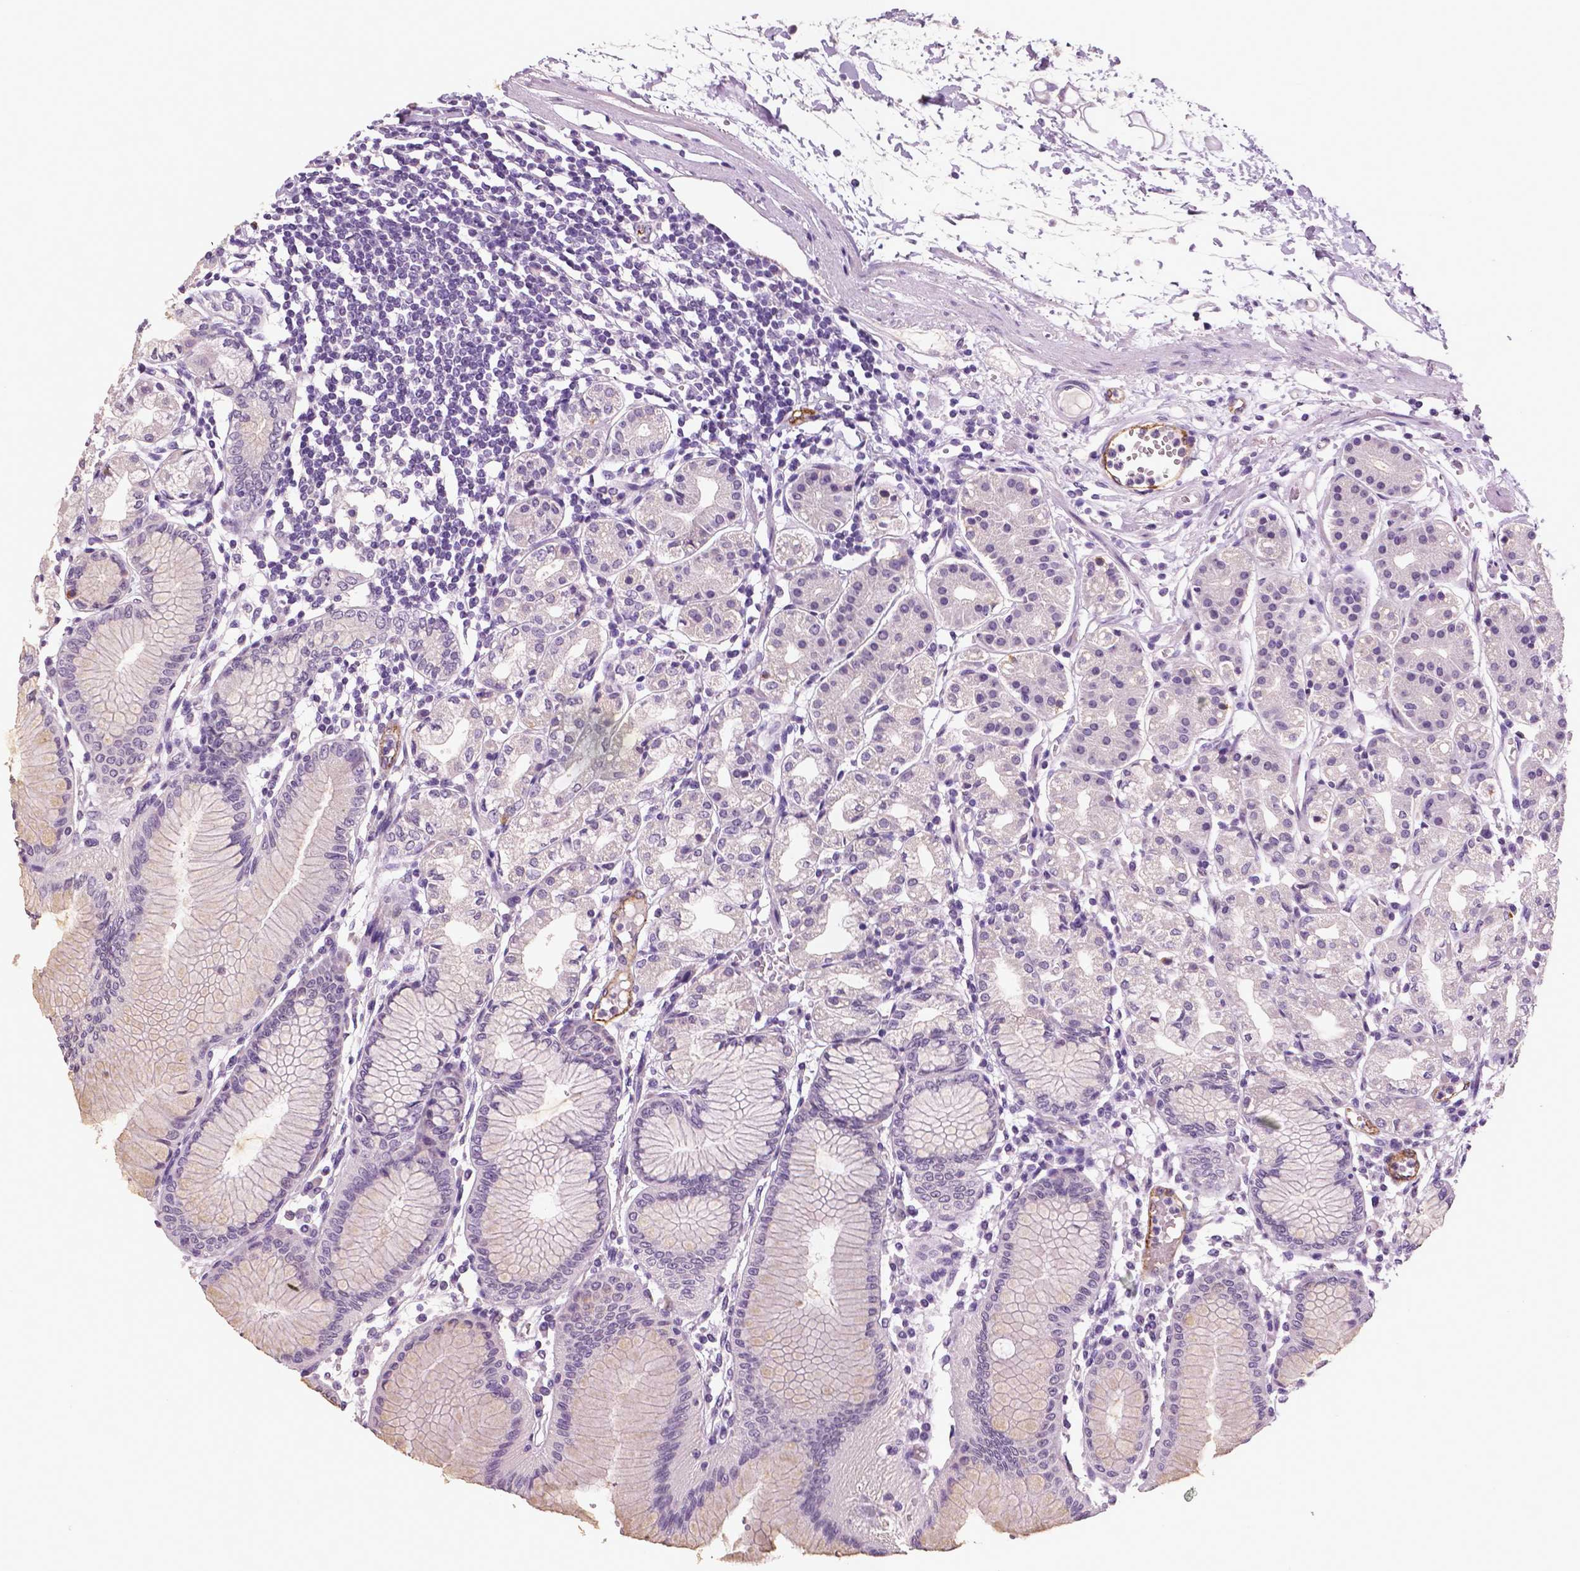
{"staining": {"intensity": "negative", "quantity": "none", "location": "none"}, "tissue": "stomach", "cell_type": "Glandular cells", "image_type": "normal", "snomed": [{"axis": "morphology", "description": "Normal tissue, NOS"}, {"axis": "topography", "description": "Skeletal muscle"}, {"axis": "topography", "description": "Stomach"}], "caption": "Image shows no protein positivity in glandular cells of normal stomach. (DAB IHC with hematoxylin counter stain).", "gene": "TSPAN7", "patient": {"sex": "female", "age": 57}}